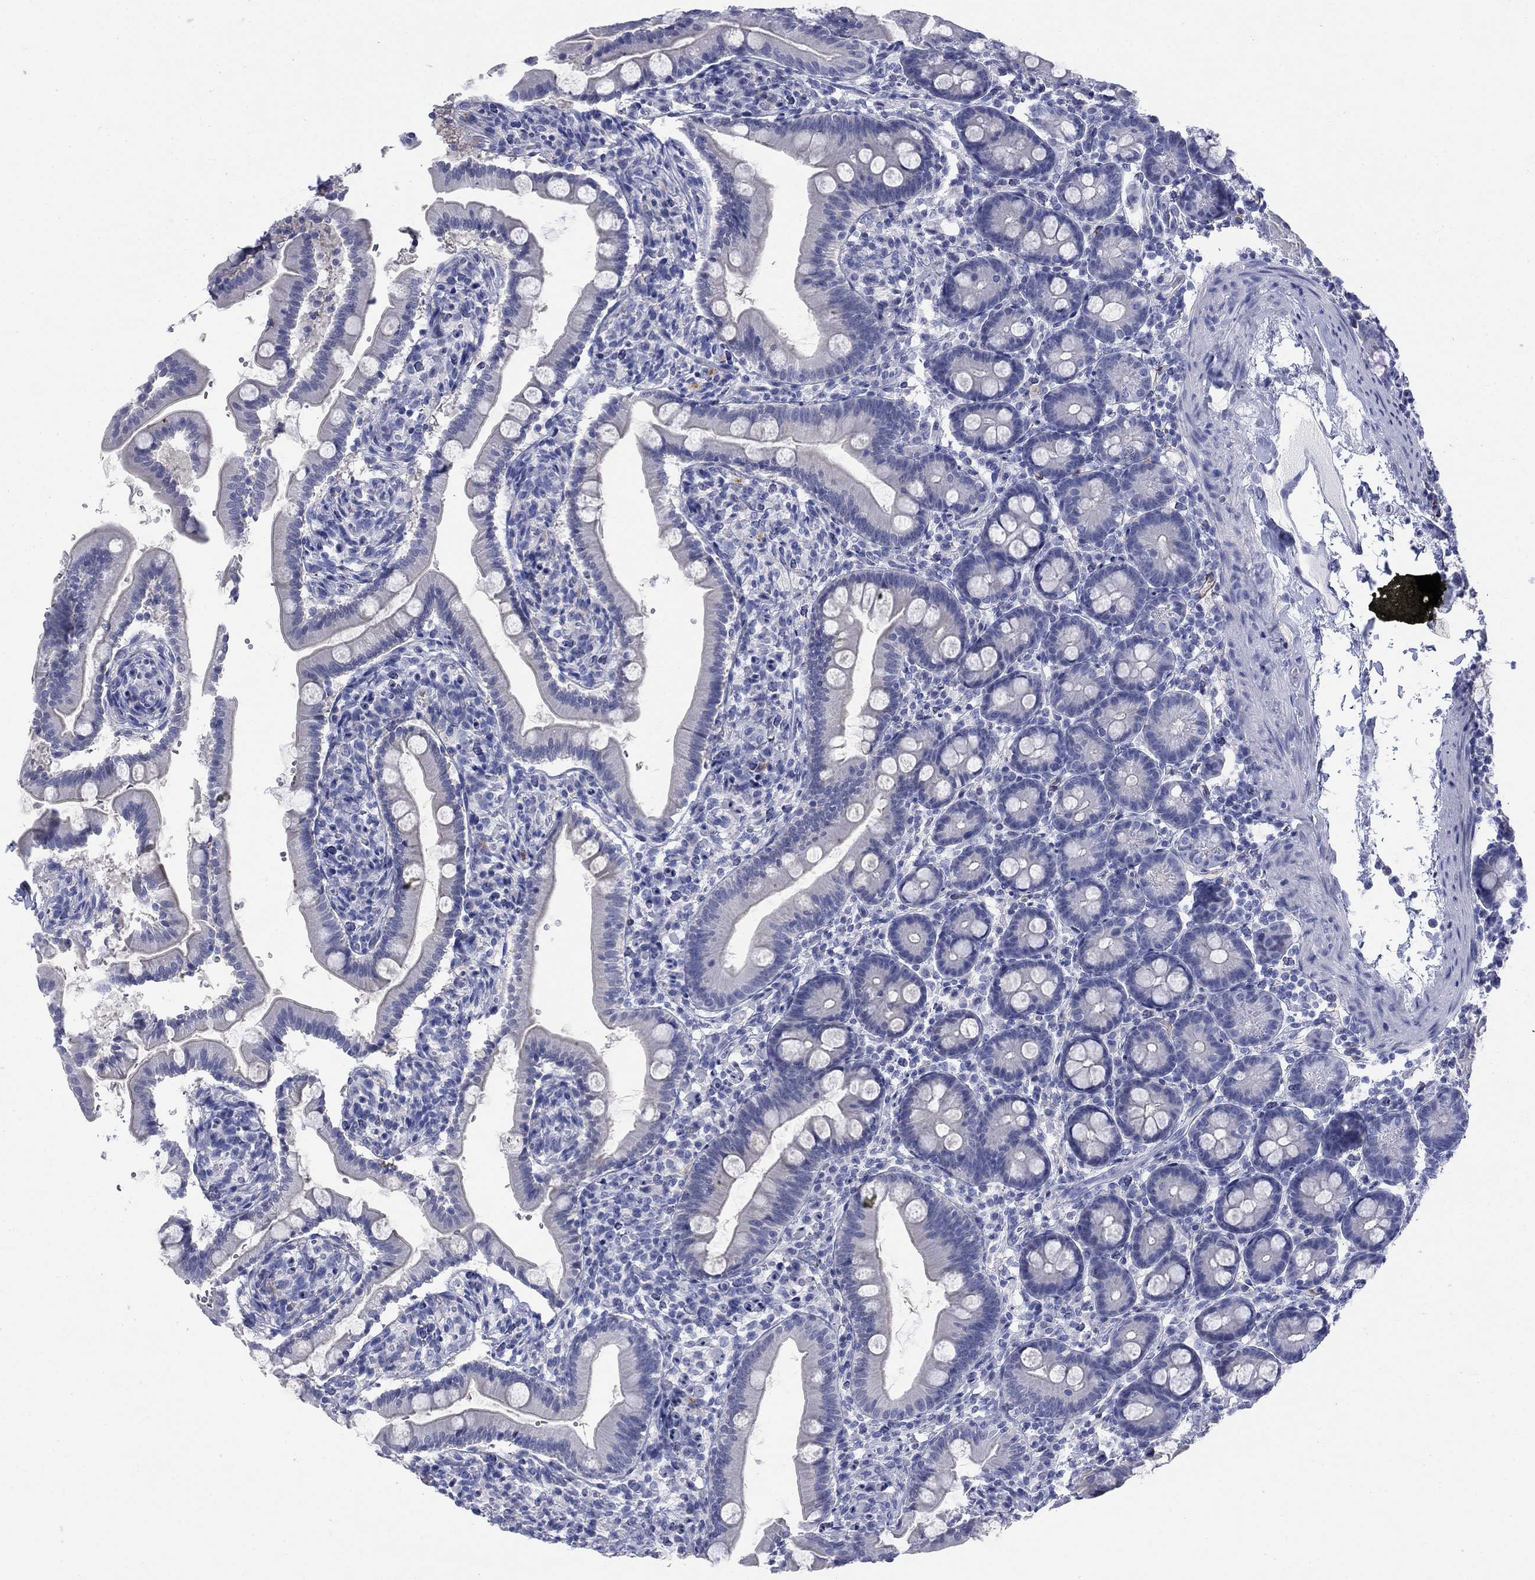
{"staining": {"intensity": "negative", "quantity": "none", "location": "none"}, "tissue": "small intestine", "cell_type": "Glandular cells", "image_type": "normal", "snomed": [{"axis": "morphology", "description": "Normal tissue, NOS"}, {"axis": "topography", "description": "Small intestine"}], "caption": "This is an immunohistochemistry histopathology image of benign small intestine. There is no staining in glandular cells.", "gene": "IGF2BP3", "patient": {"sex": "female", "age": 44}}